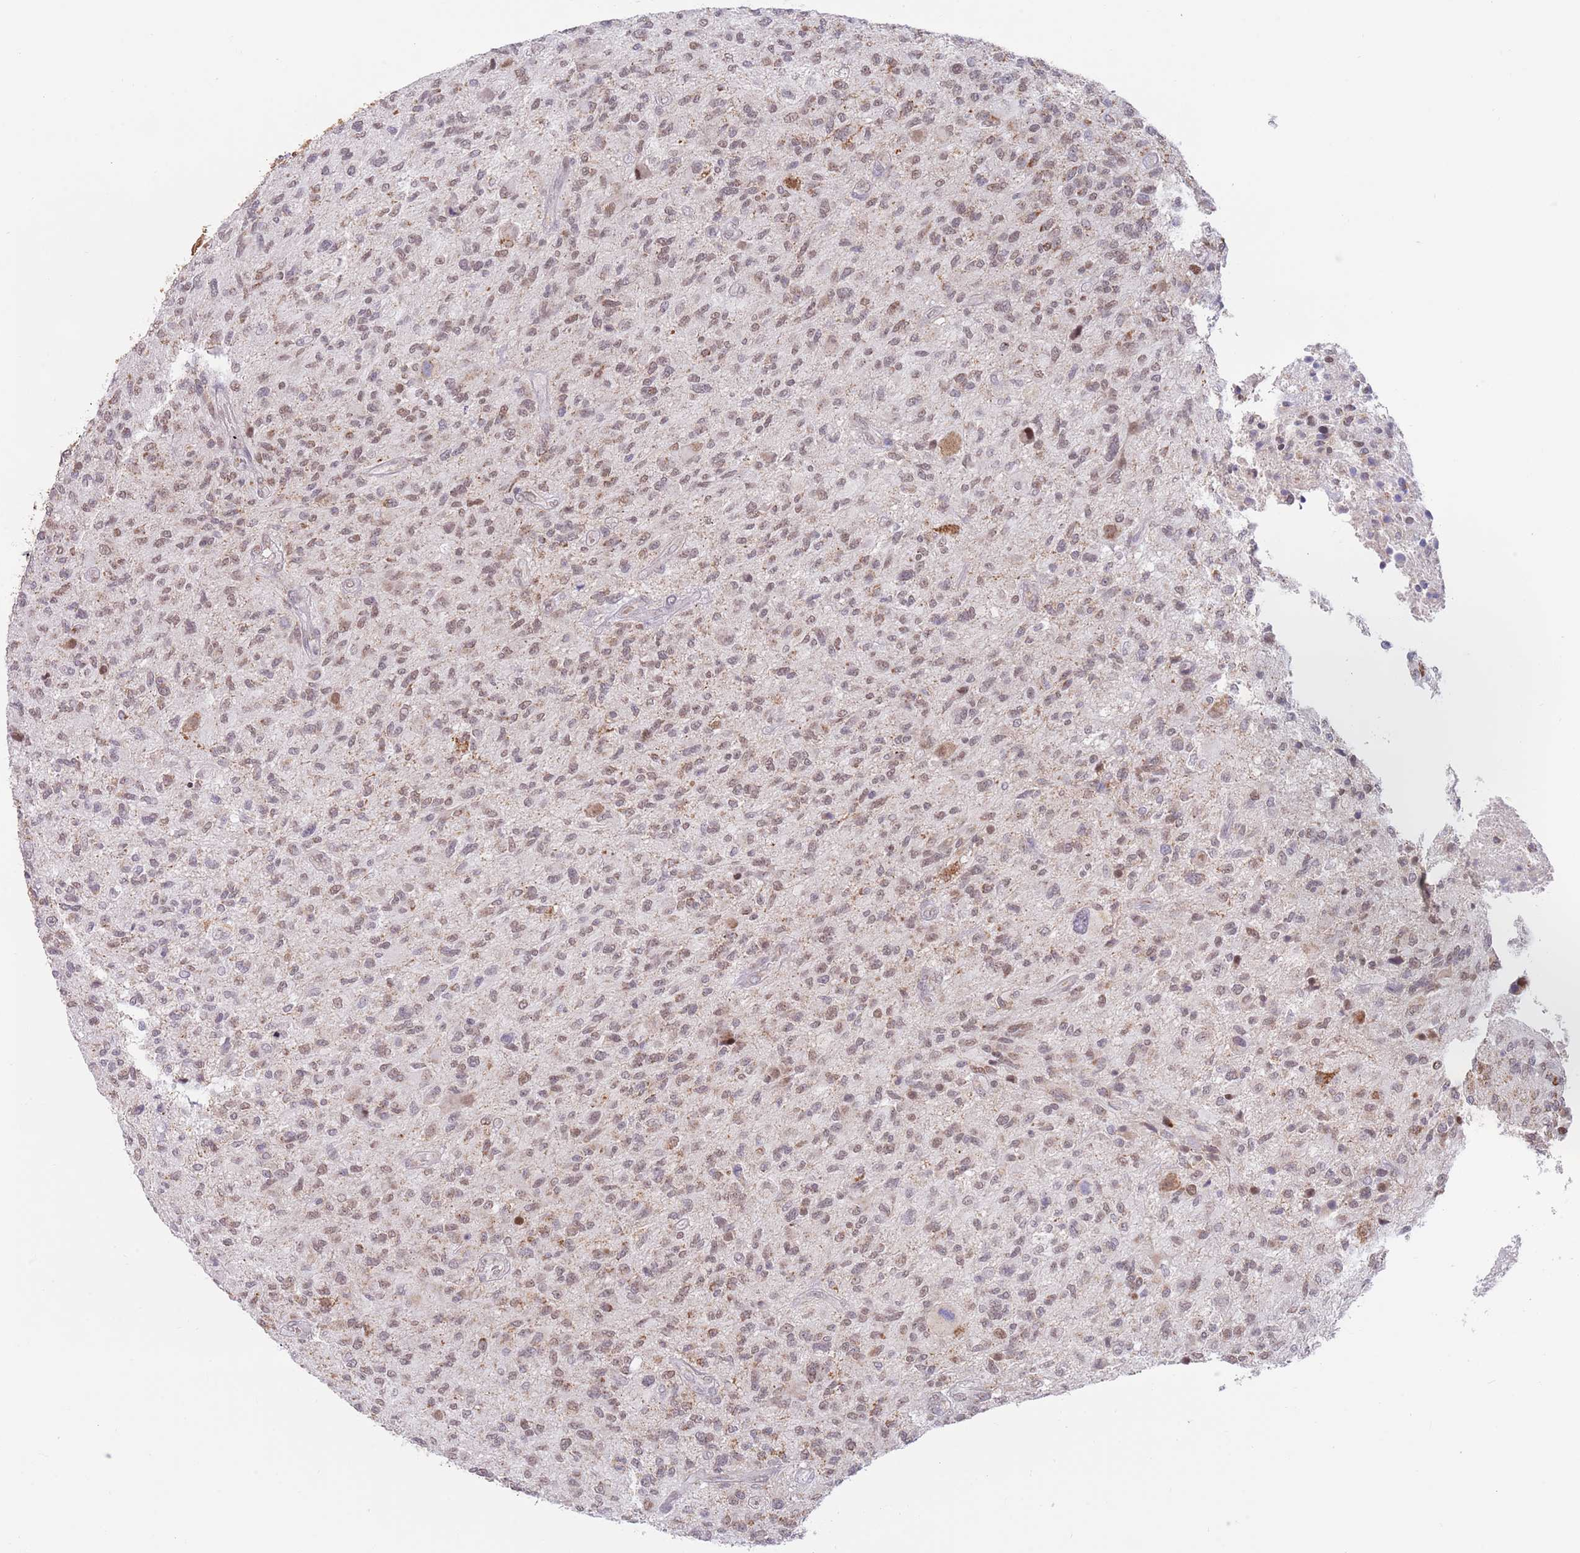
{"staining": {"intensity": "weak", "quantity": "25%-75%", "location": "cytoplasmic/membranous"}, "tissue": "glioma", "cell_type": "Tumor cells", "image_type": "cancer", "snomed": [{"axis": "morphology", "description": "Glioma, malignant, High grade"}, {"axis": "topography", "description": "Brain"}], "caption": "The photomicrograph displays immunohistochemical staining of malignant glioma (high-grade). There is weak cytoplasmic/membranous positivity is identified in approximately 25%-75% of tumor cells.", "gene": "TIMM13", "patient": {"sex": "male", "age": 47}}